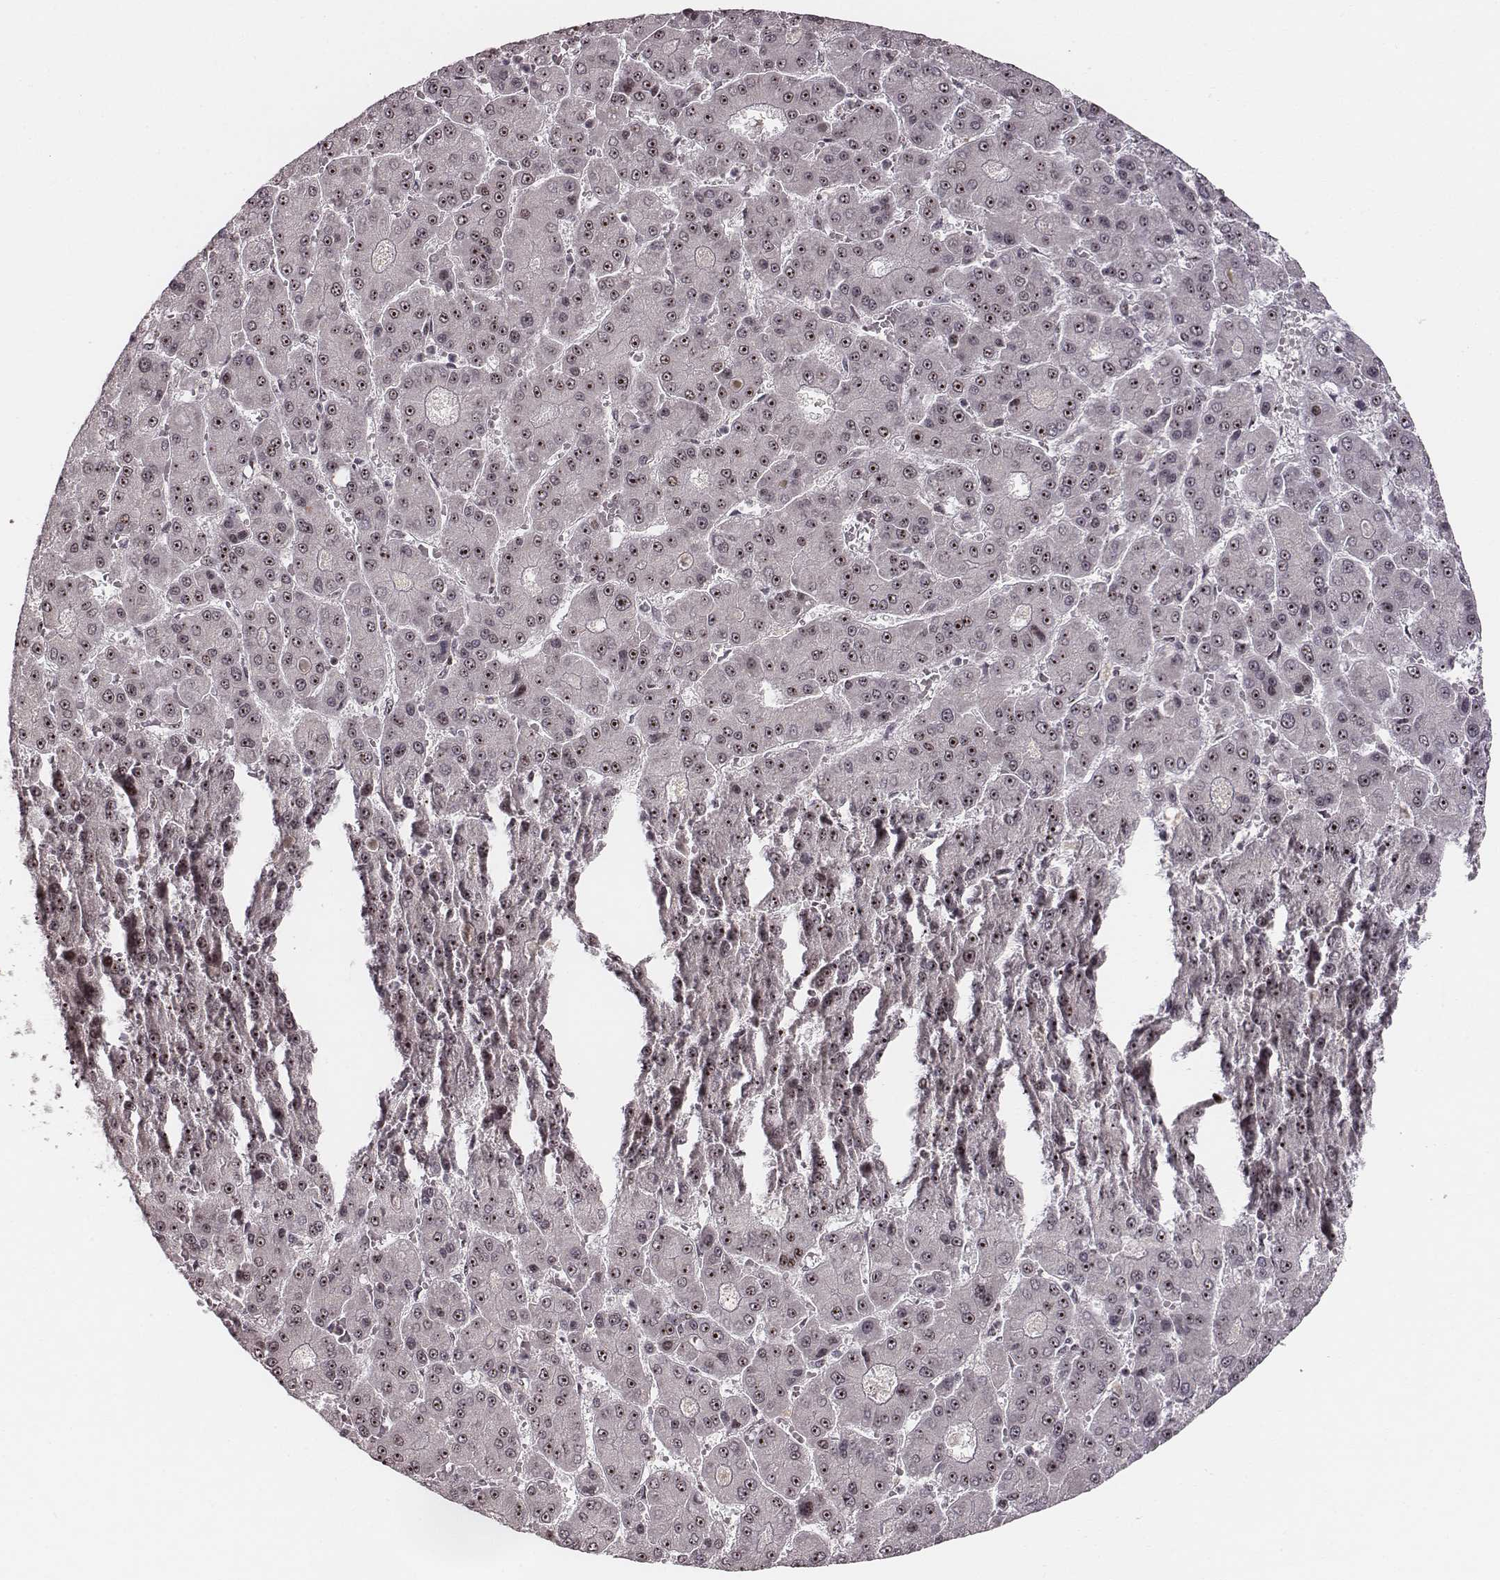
{"staining": {"intensity": "moderate", "quantity": ">75%", "location": "nuclear"}, "tissue": "liver cancer", "cell_type": "Tumor cells", "image_type": "cancer", "snomed": [{"axis": "morphology", "description": "Carcinoma, Hepatocellular, NOS"}, {"axis": "topography", "description": "Liver"}], "caption": "The histopathology image demonstrates a brown stain indicating the presence of a protein in the nuclear of tumor cells in liver cancer (hepatocellular carcinoma).", "gene": "NOP56", "patient": {"sex": "male", "age": 70}}